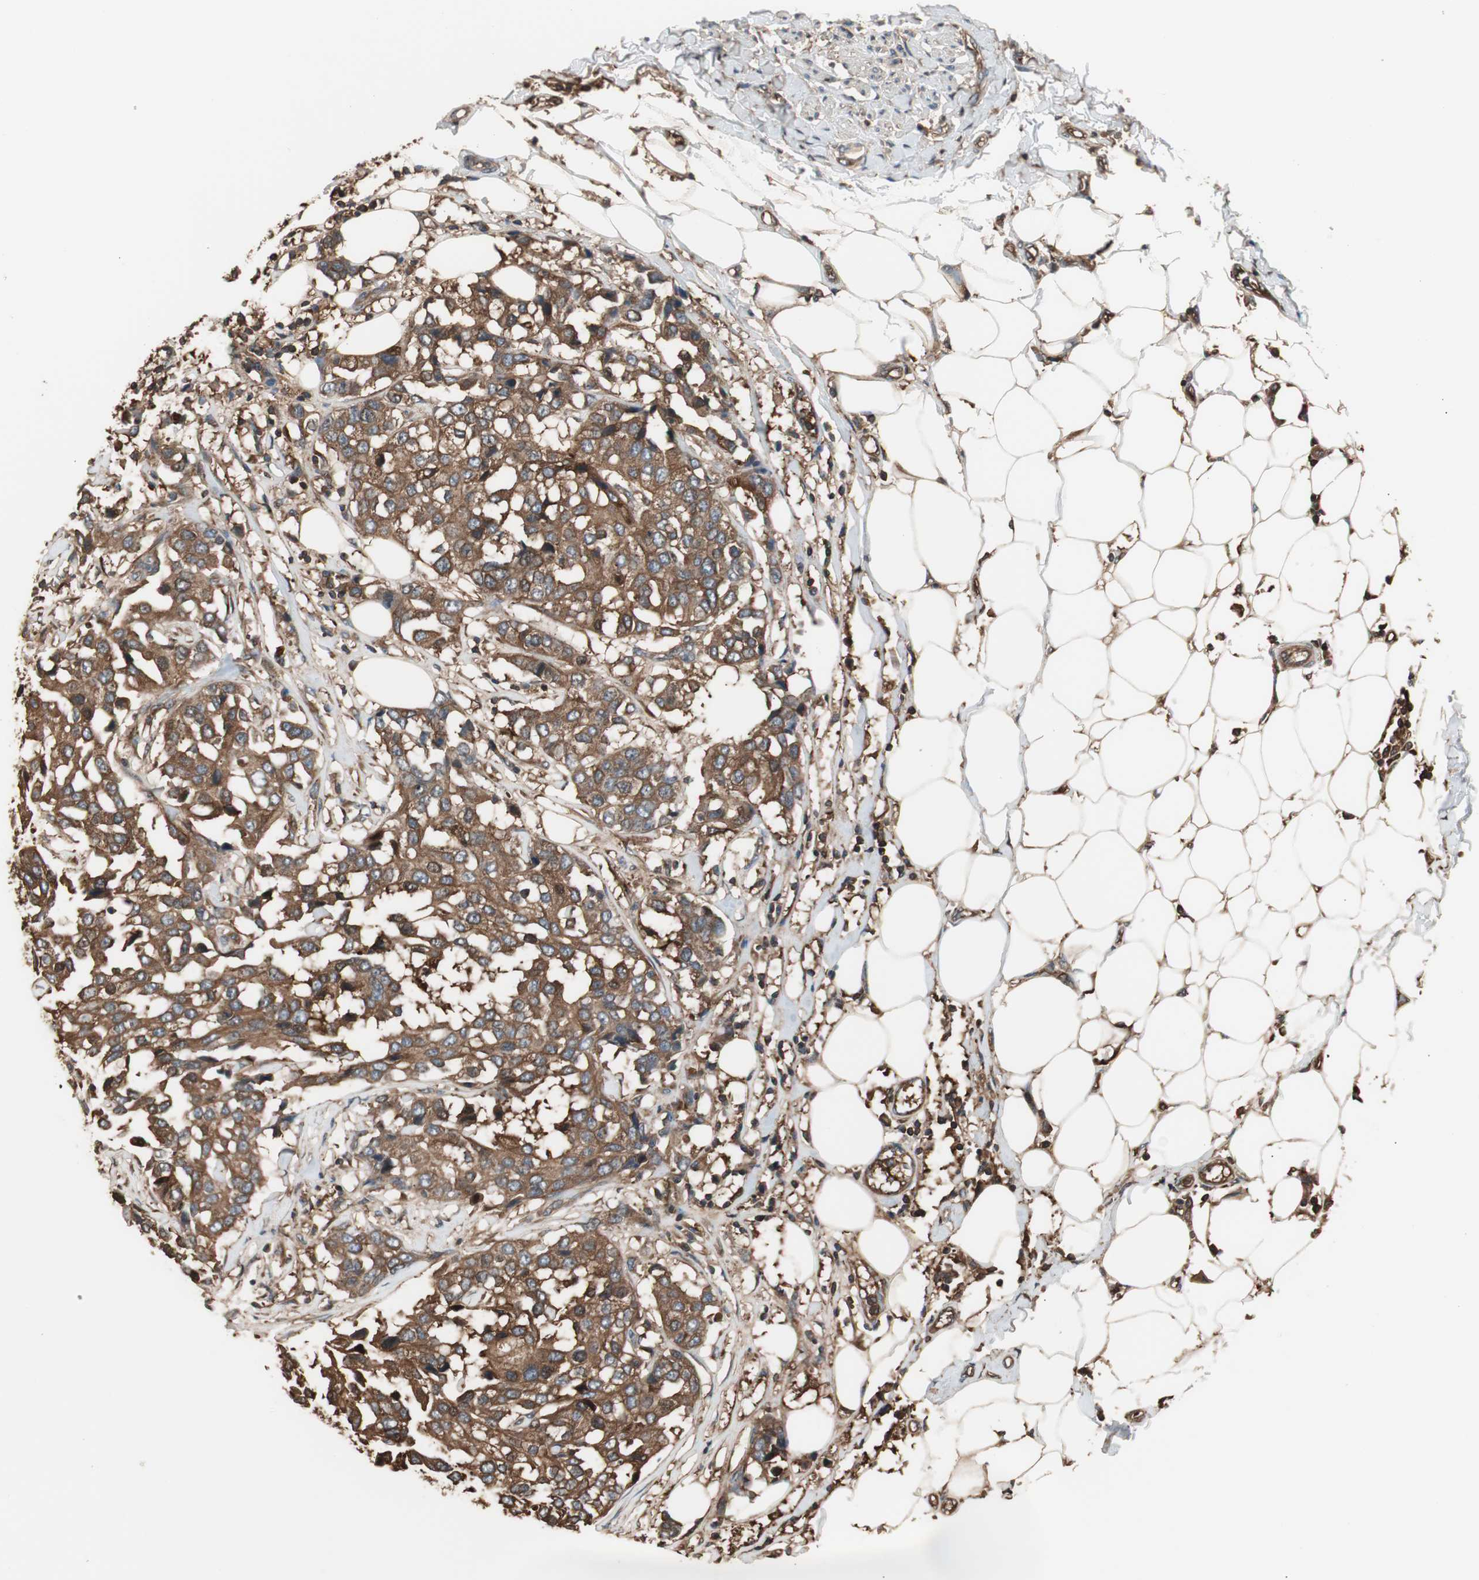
{"staining": {"intensity": "strong", "quantity": ">75%", "location": "cytoplasmic/membranous"}, "tissue": "breast cancer", "cell_type": "Tumor cells", "image_type": "cancer", "snomed": [{"axis": "morphology", "description": "Duct carcinoma"}, {"axis": "topography", "description": "Breast"}], "caption": "The histopathology image reveals a brown stain indicating the presence of a protein in the cytoplasmic/membranous of tumor cells in intraductal carcinoma (breast).", "gene": "CAPNS1", "patient": {"sex": "female", "age": 80}}